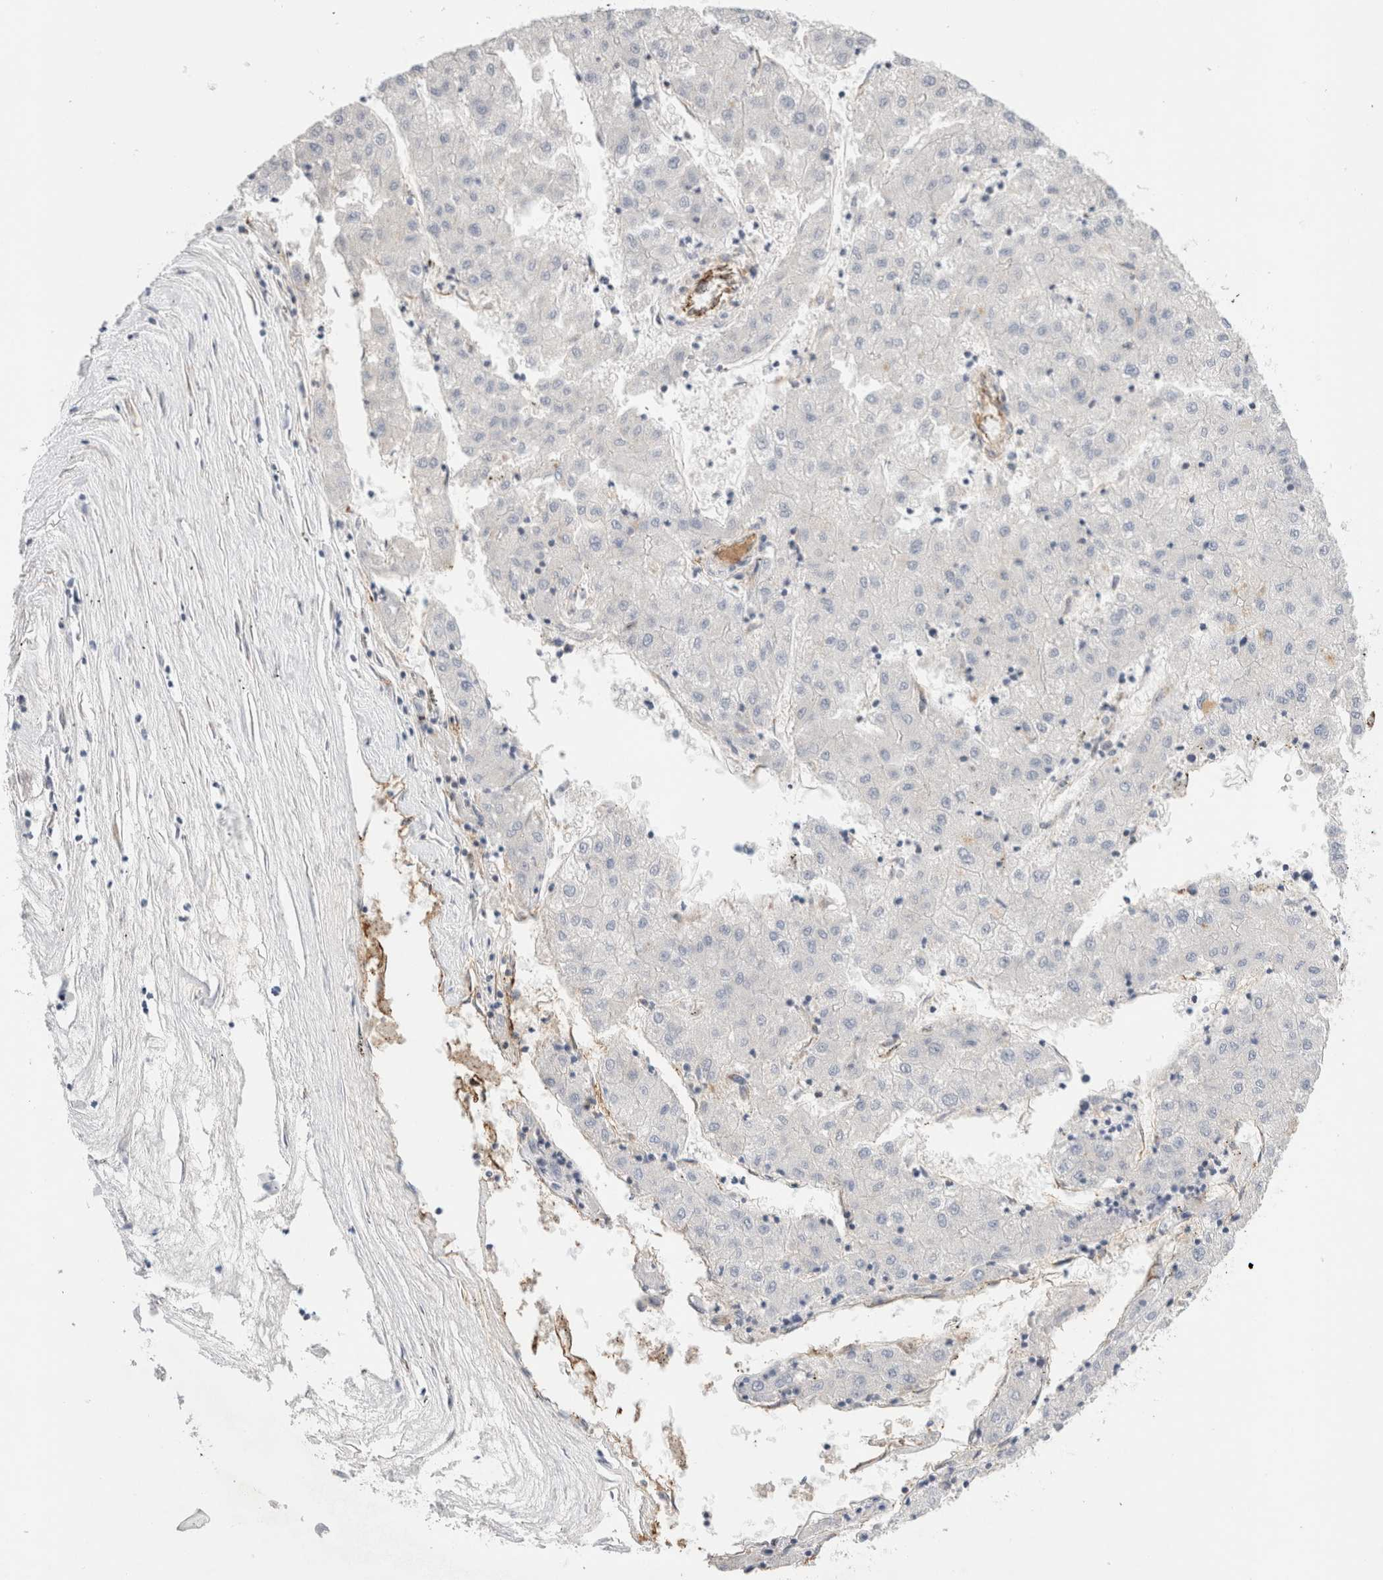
{"staining": {"intensity": "negative", "quantity": "none", "location": "none"}, "tissue": "liver cancer", "cell_type": "Tumor cells", "image_type": "cancer", "snomed": [{"axis": "morphology", "description": "Carcinoma, Hepatocellular, NOS"}, {"axis": "topography", "description": "Liver"}], "caption": "This is an immunohistochemistry image of liver cancer (hepatocellular carcinoma). There is no staining in tumor cells.", "gene": "CNPY4", "patient": {"sex": "male", "age": 72}}